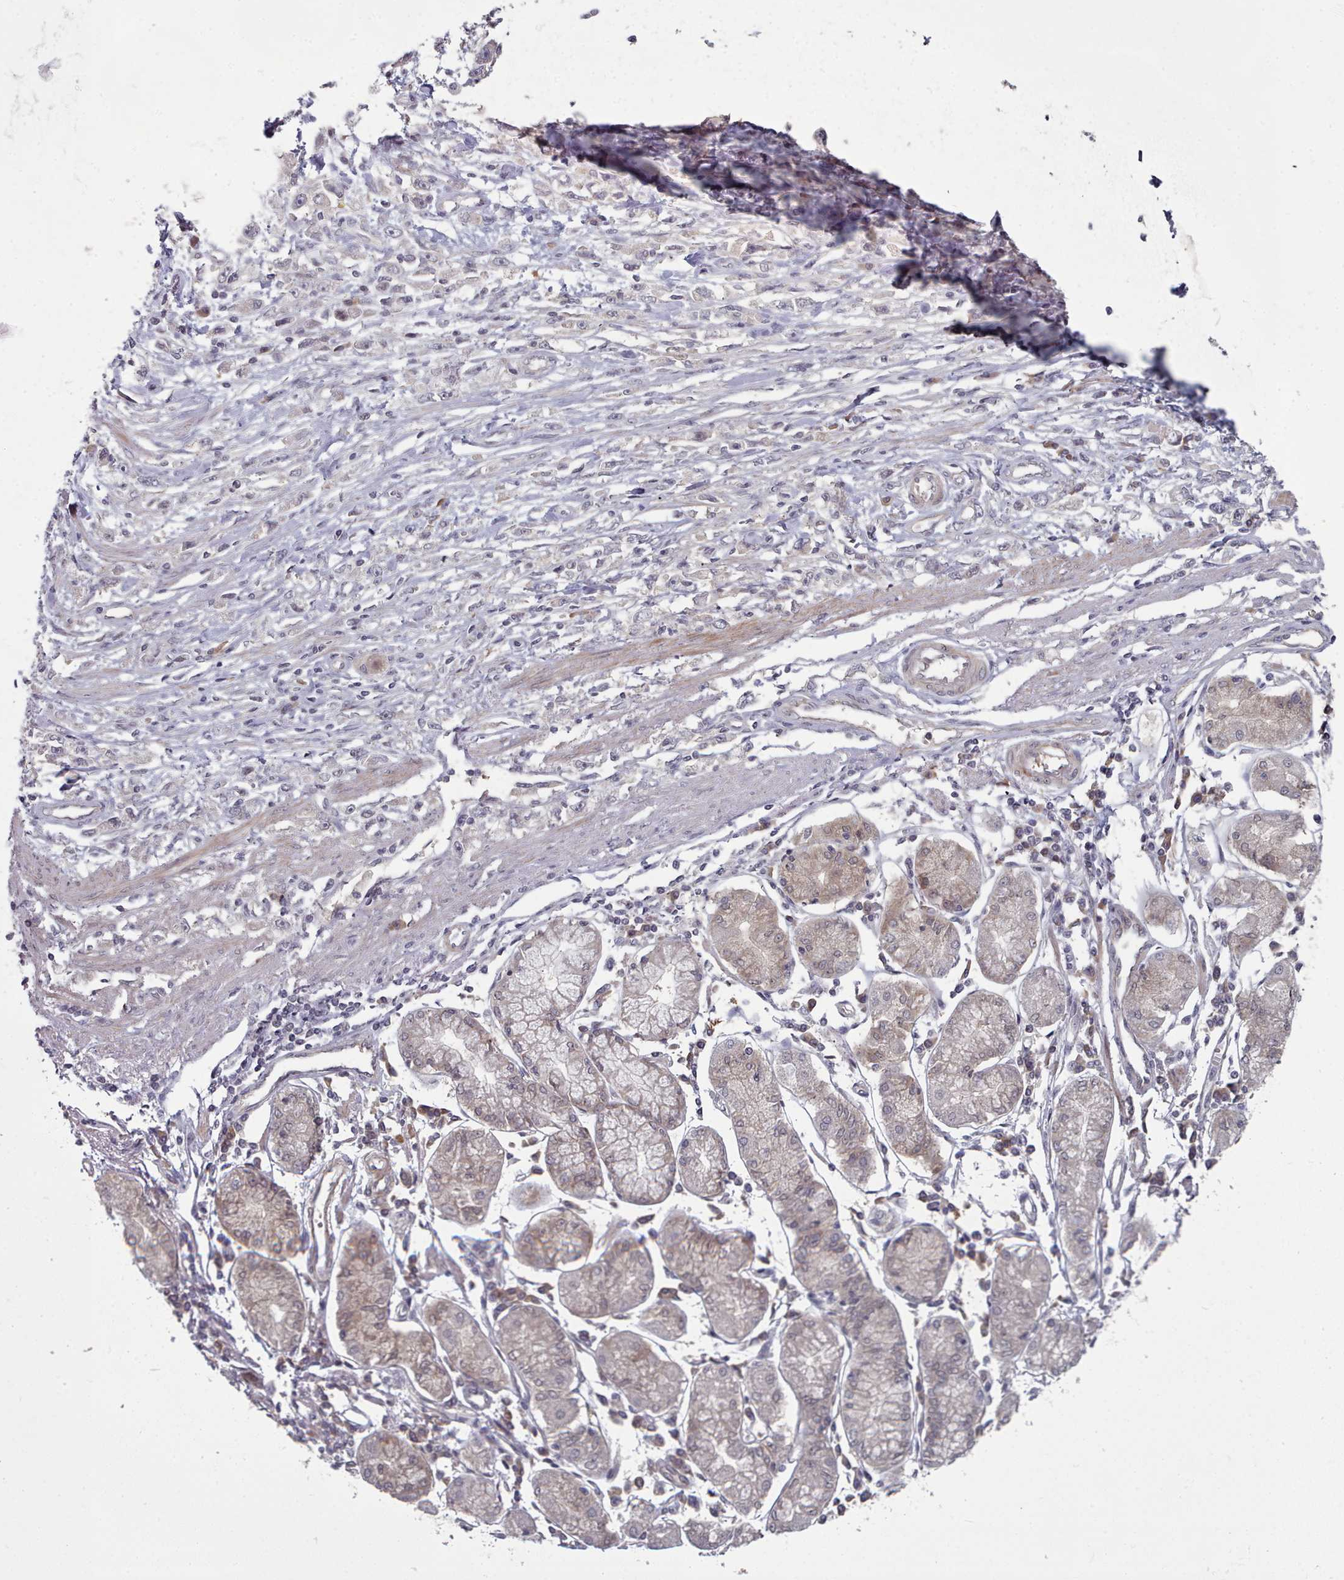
{"staining": {"intensity": "negative", "quantity": "none", "location": "none"}, "tissue": "stomach cancer", "cell_type": "Tumor cells", "image_type": "cancer", "snomed": [{"axis": "morphology", "description": "Adenocarcinoma, NOS"}, {"axis": "topography", "description": "Stomach"}], "caption": "Immunohistochemistry (IHC) image of neoplastic tissue: human stomach cancer stained with DAB (3,3'-diaminobenzidine) reveals no significant protein expression in tumor cells. (DAB IHC, high magnification).", "gene": "HYAL3", "patient": {"sex": "female", "age": 59}}